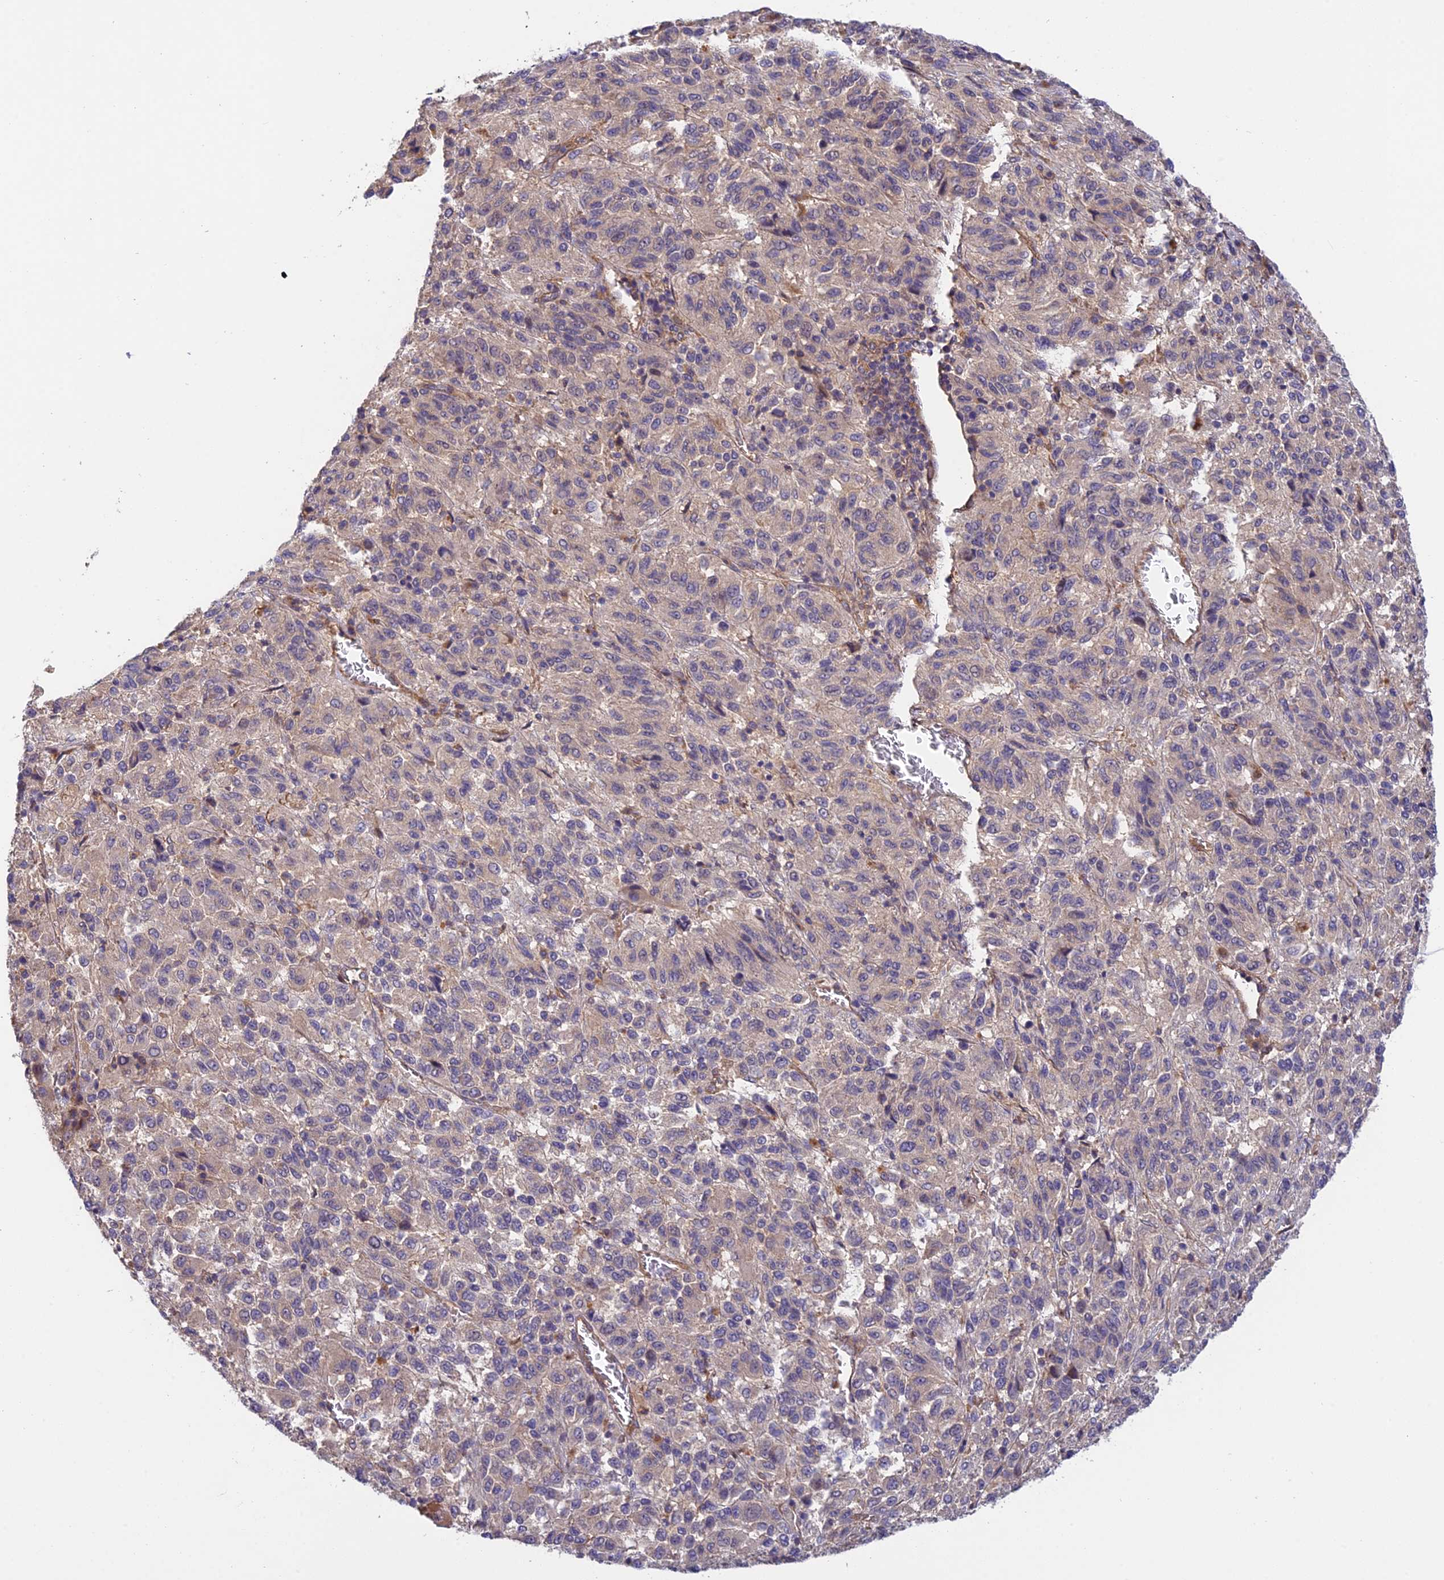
{"staining": {"intensity": "weak", "quantity": "25%-75%", "location": "cytoplasmic/membranous"}, "tissue": "melanoma", "cell_type": "Tumor cells", "image_type": "cancer", "snomed": [{"axis": "morphology", "description": "Malignant melanoma, Metastatic site"}, {"axis": "topography", "description": "Lung"}], "caption": "Weak cytoplasmic/membranous staining for a protein is appreciated in approximately 25%-75% of tumor cells of malignant melanoma (metastatic site) using IHC.", "gene": "ADAMTS15", "patient": {"sex": "male", "age": 64}}